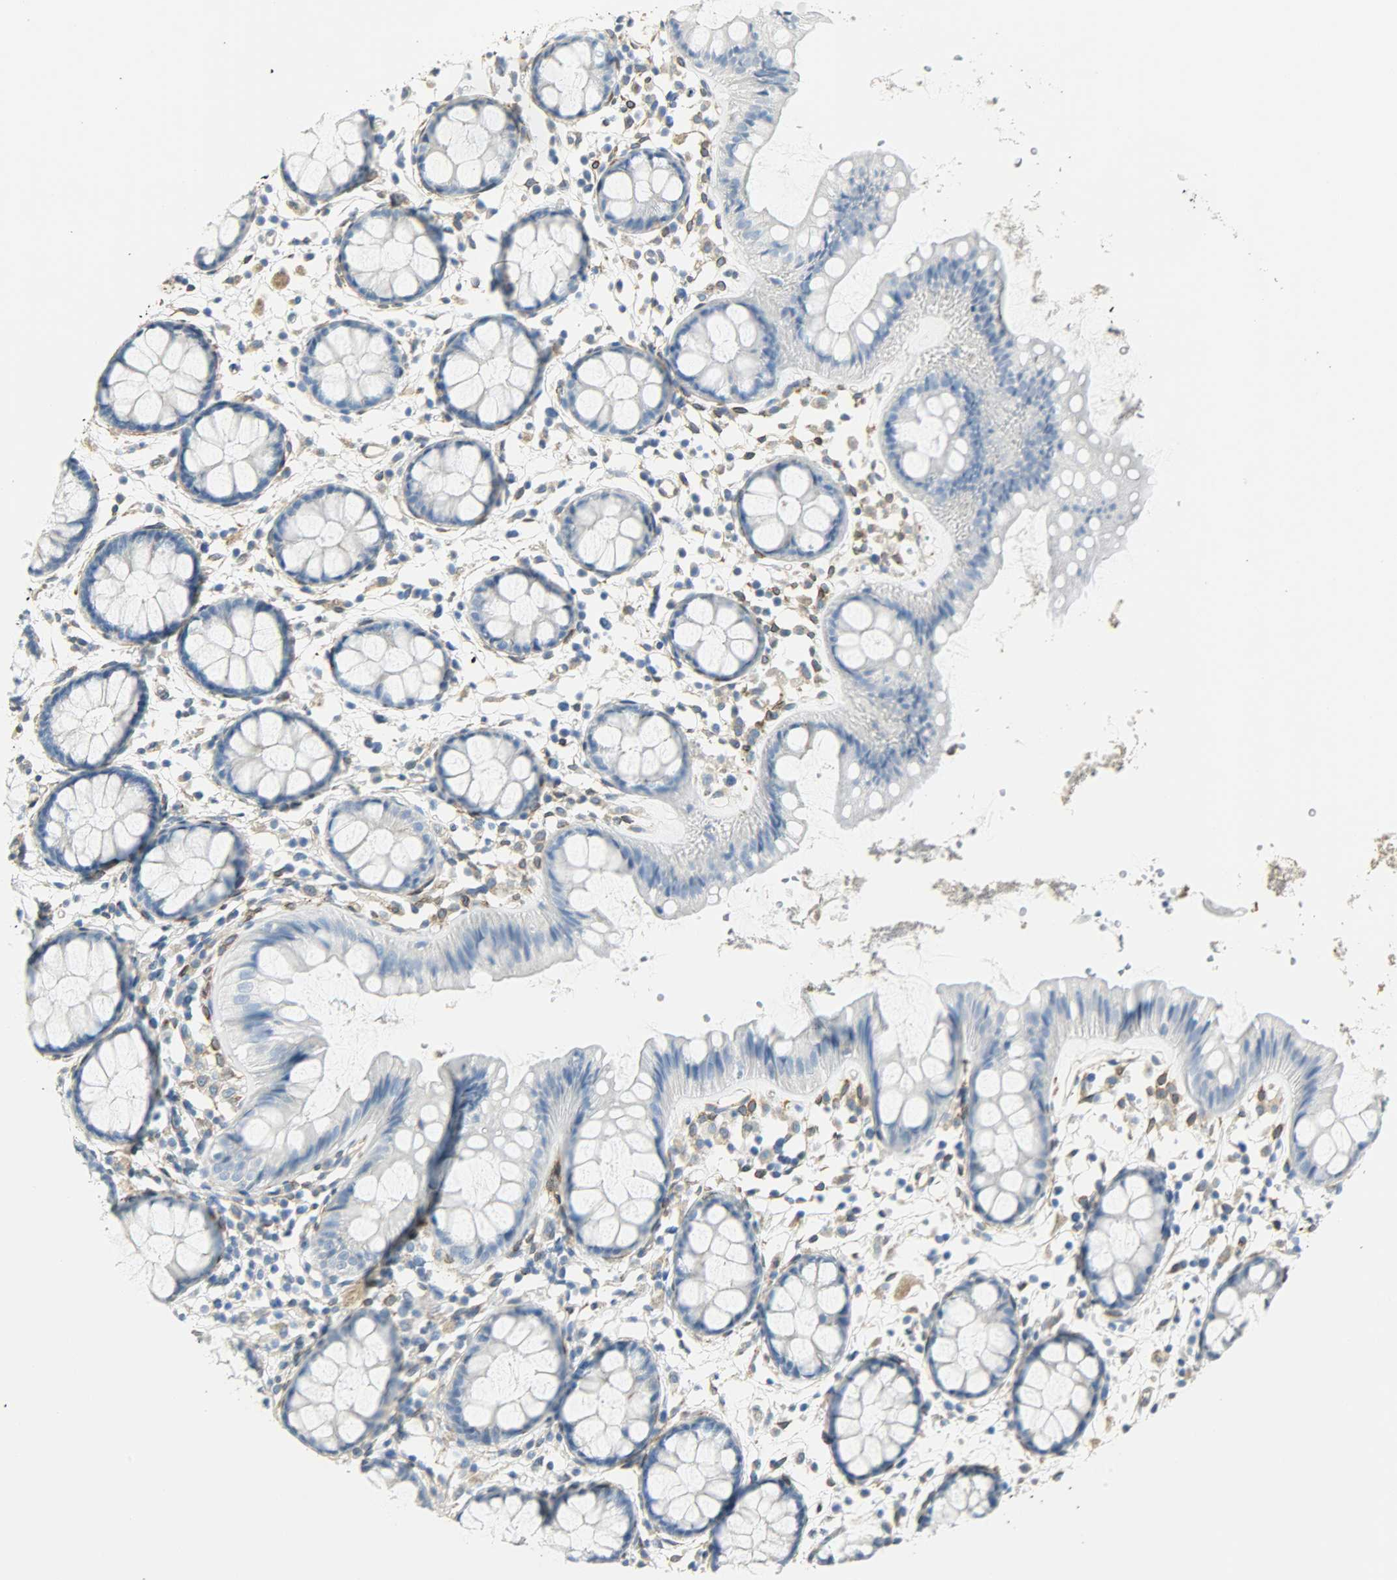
{"staining": {"intensity": "negative", "quantity": "none", "location": "none"}, "tissue": "rectum", "cell_type": "Glandular cells", "image_type": "normal", "snomed": [{"axis": "morphology", "description": "Normal tissue, NOS"}, {"axis": "topography", "description": "Rectum"}], "caption": "This is a histopathology image of IHC staining of unremarkable rectum, which shows no staining in glandular cells. (DAB (3,3'-diaminobenzidine) immunohistochemistry (IHC) visualized using brightfield microscopy, high magnification).", "gene": "PKD2", "patient": {"sex": "female", "age": 66}}